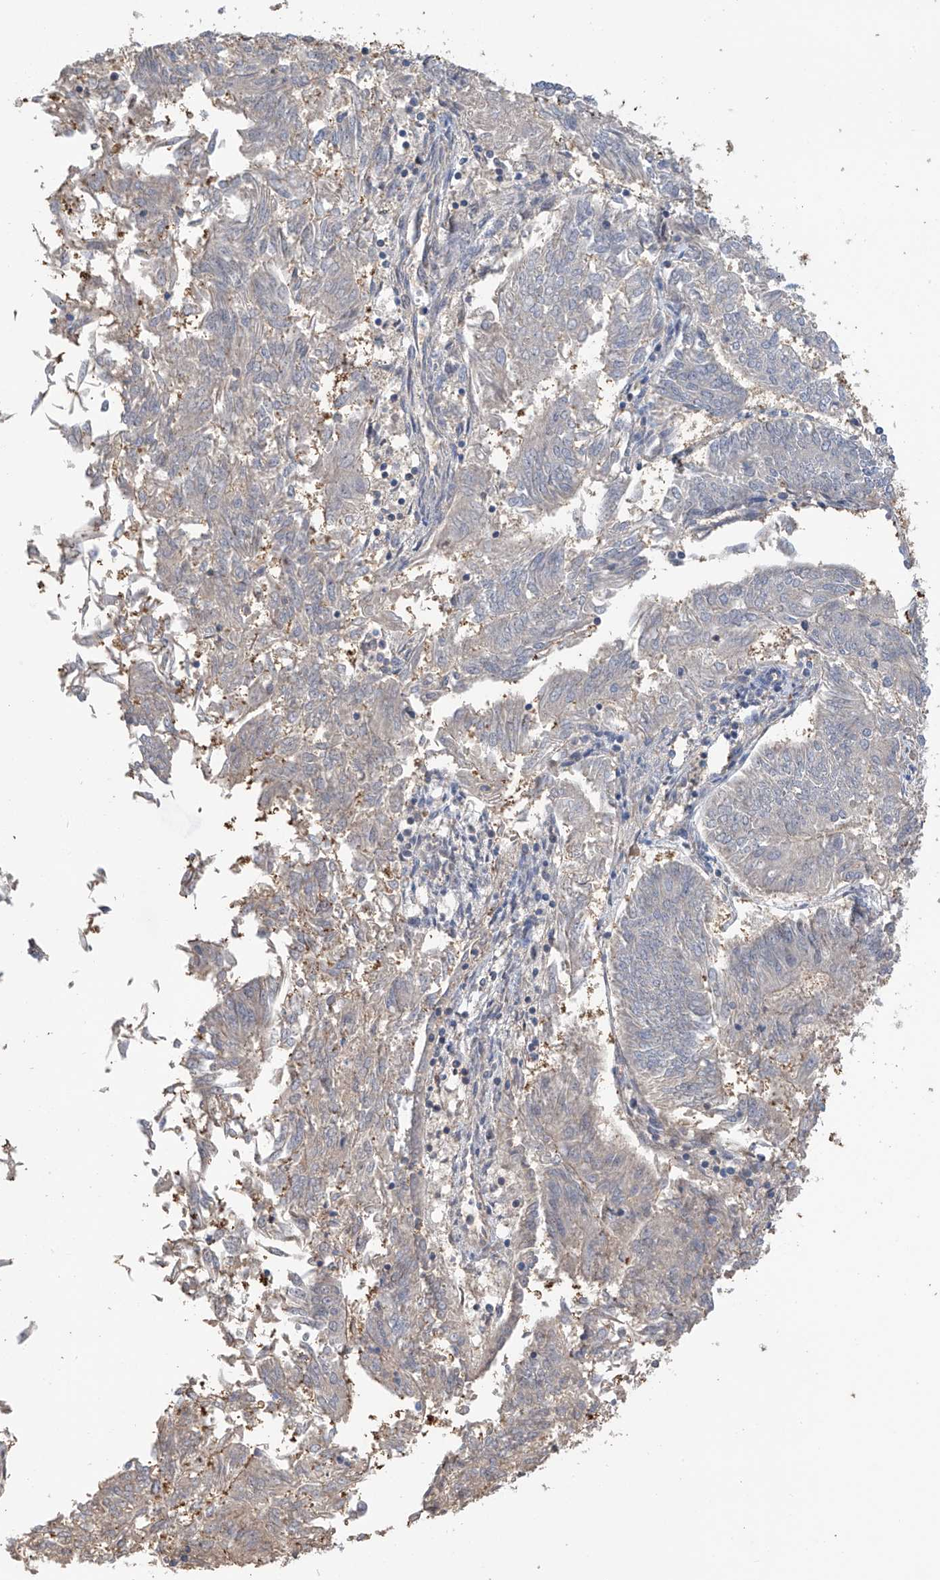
{"staining": {"intensity": "negative", "quantity": "none", "location": "none"}, "tissue": "endometrial cancer", "cell_type": "Tumor cells", "image_type": "cancer", "snomed": [{"axis": "morphology", "description": "Adenocarcinoma, NOS"}, {"axis": "topography", "description": "Endometrium"}], "caption": "Micrograph shows no protein positivity in tumor cells of endometrial cancer tissue. (DAB immunohistochemistry (IHC) with hematoxylin counter stain).", "gene": "PMM1", "patient": {"sex": "female", "age": 58}}